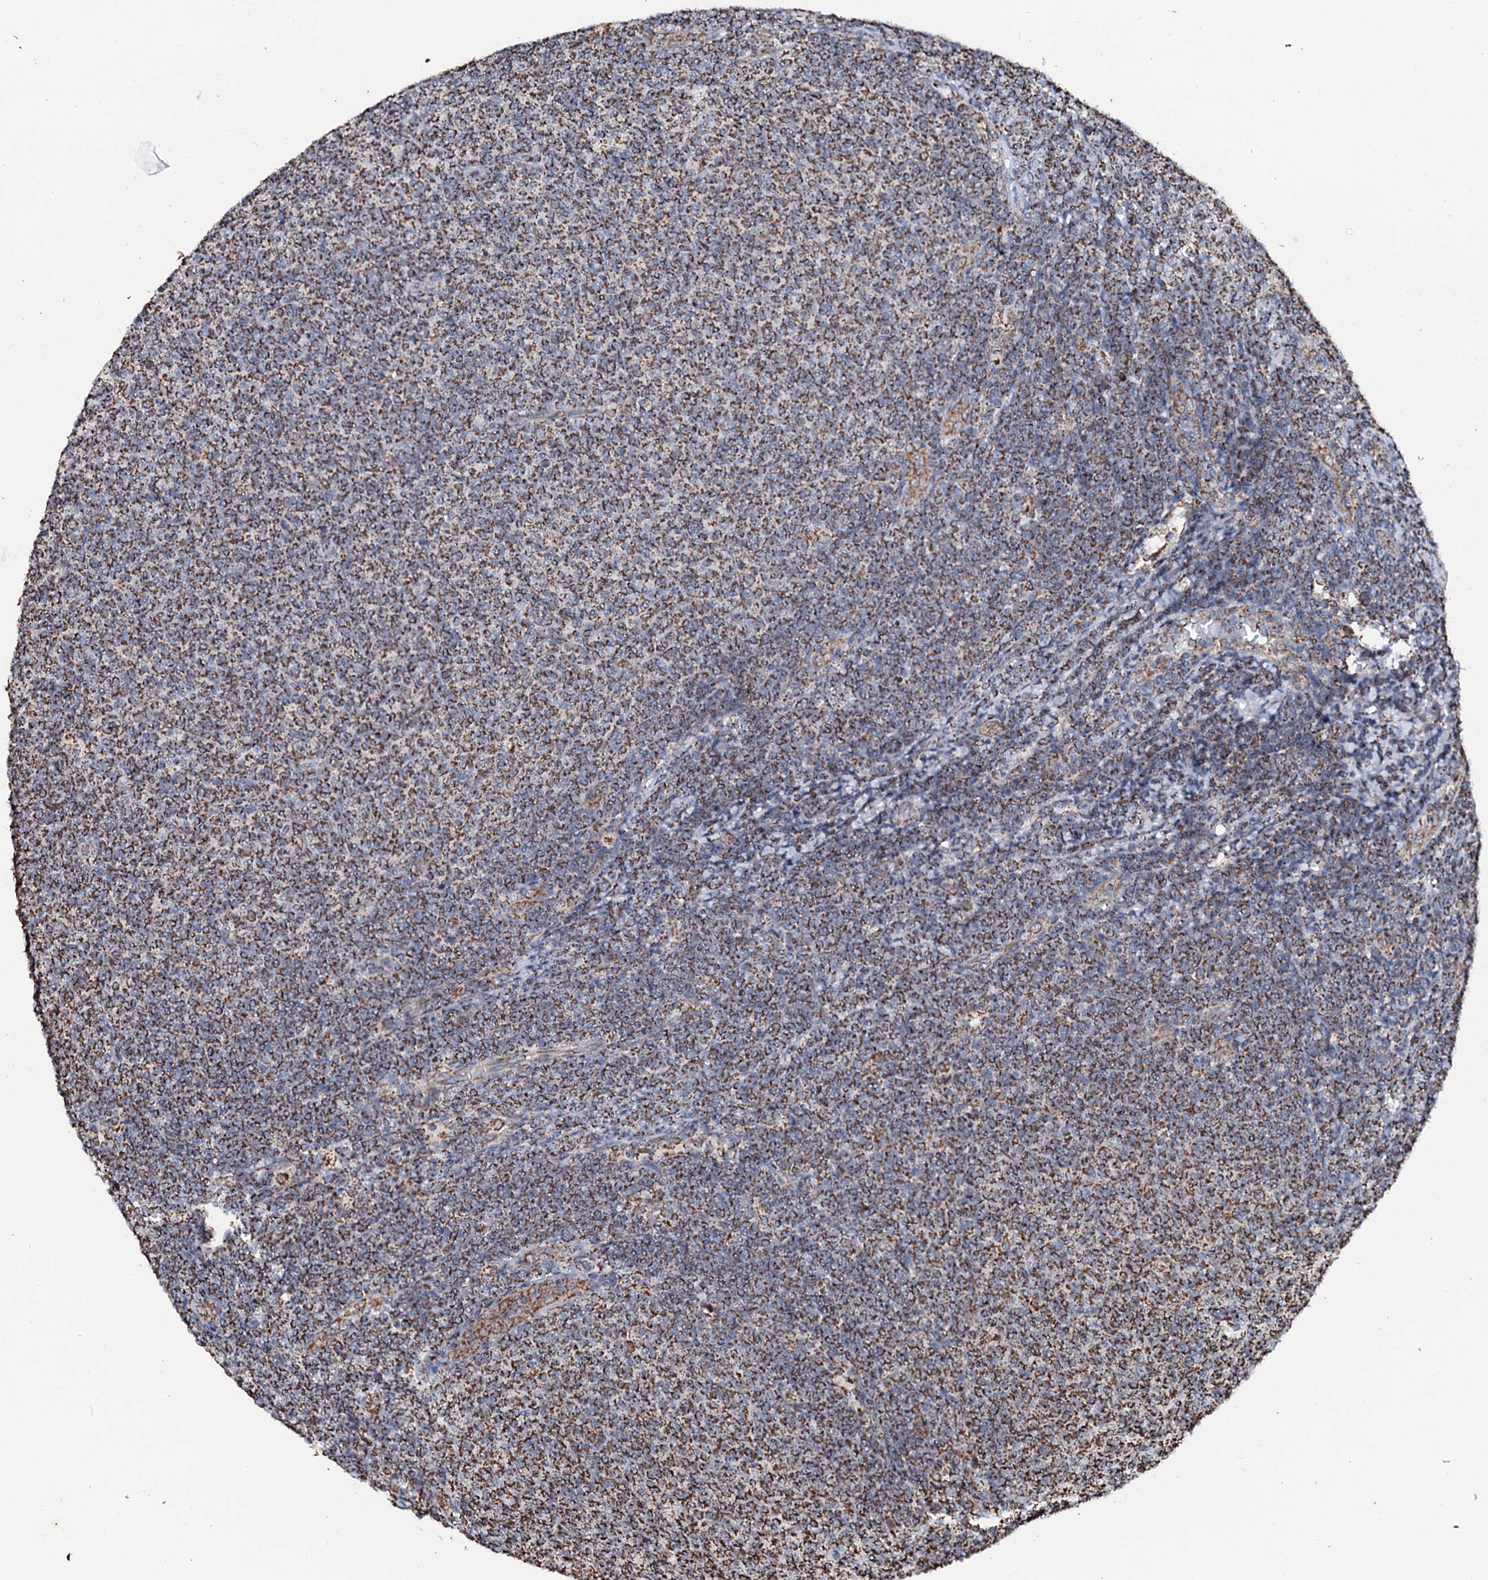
{"staining": {"intensity": "moderate", "quantity": ">75%", "location": "cytoplasmic/membranous"}, "tissue": "lymphoma", "cell_type": "Tumor cells", "image_type": "cancer", "snomed": [{"axis": "morphology", "description": "Malignant lymphoma, non-Hodgkin's type, Low grade"}, {"axis": "topography", "description": "Lymph node"}], "caption": "Protein staining shows moderate cytoplasmic/membranous positivity in approximately >75% of tumor cells in lymphoma. The staining was performed using DAB to visualize the protein expression in brown, while the nuclei were stained in blue with hematoxylin (Magnification: 20x).", "gene": "SECISBP2L", "patient": {"sex": "male", "age": 66}}